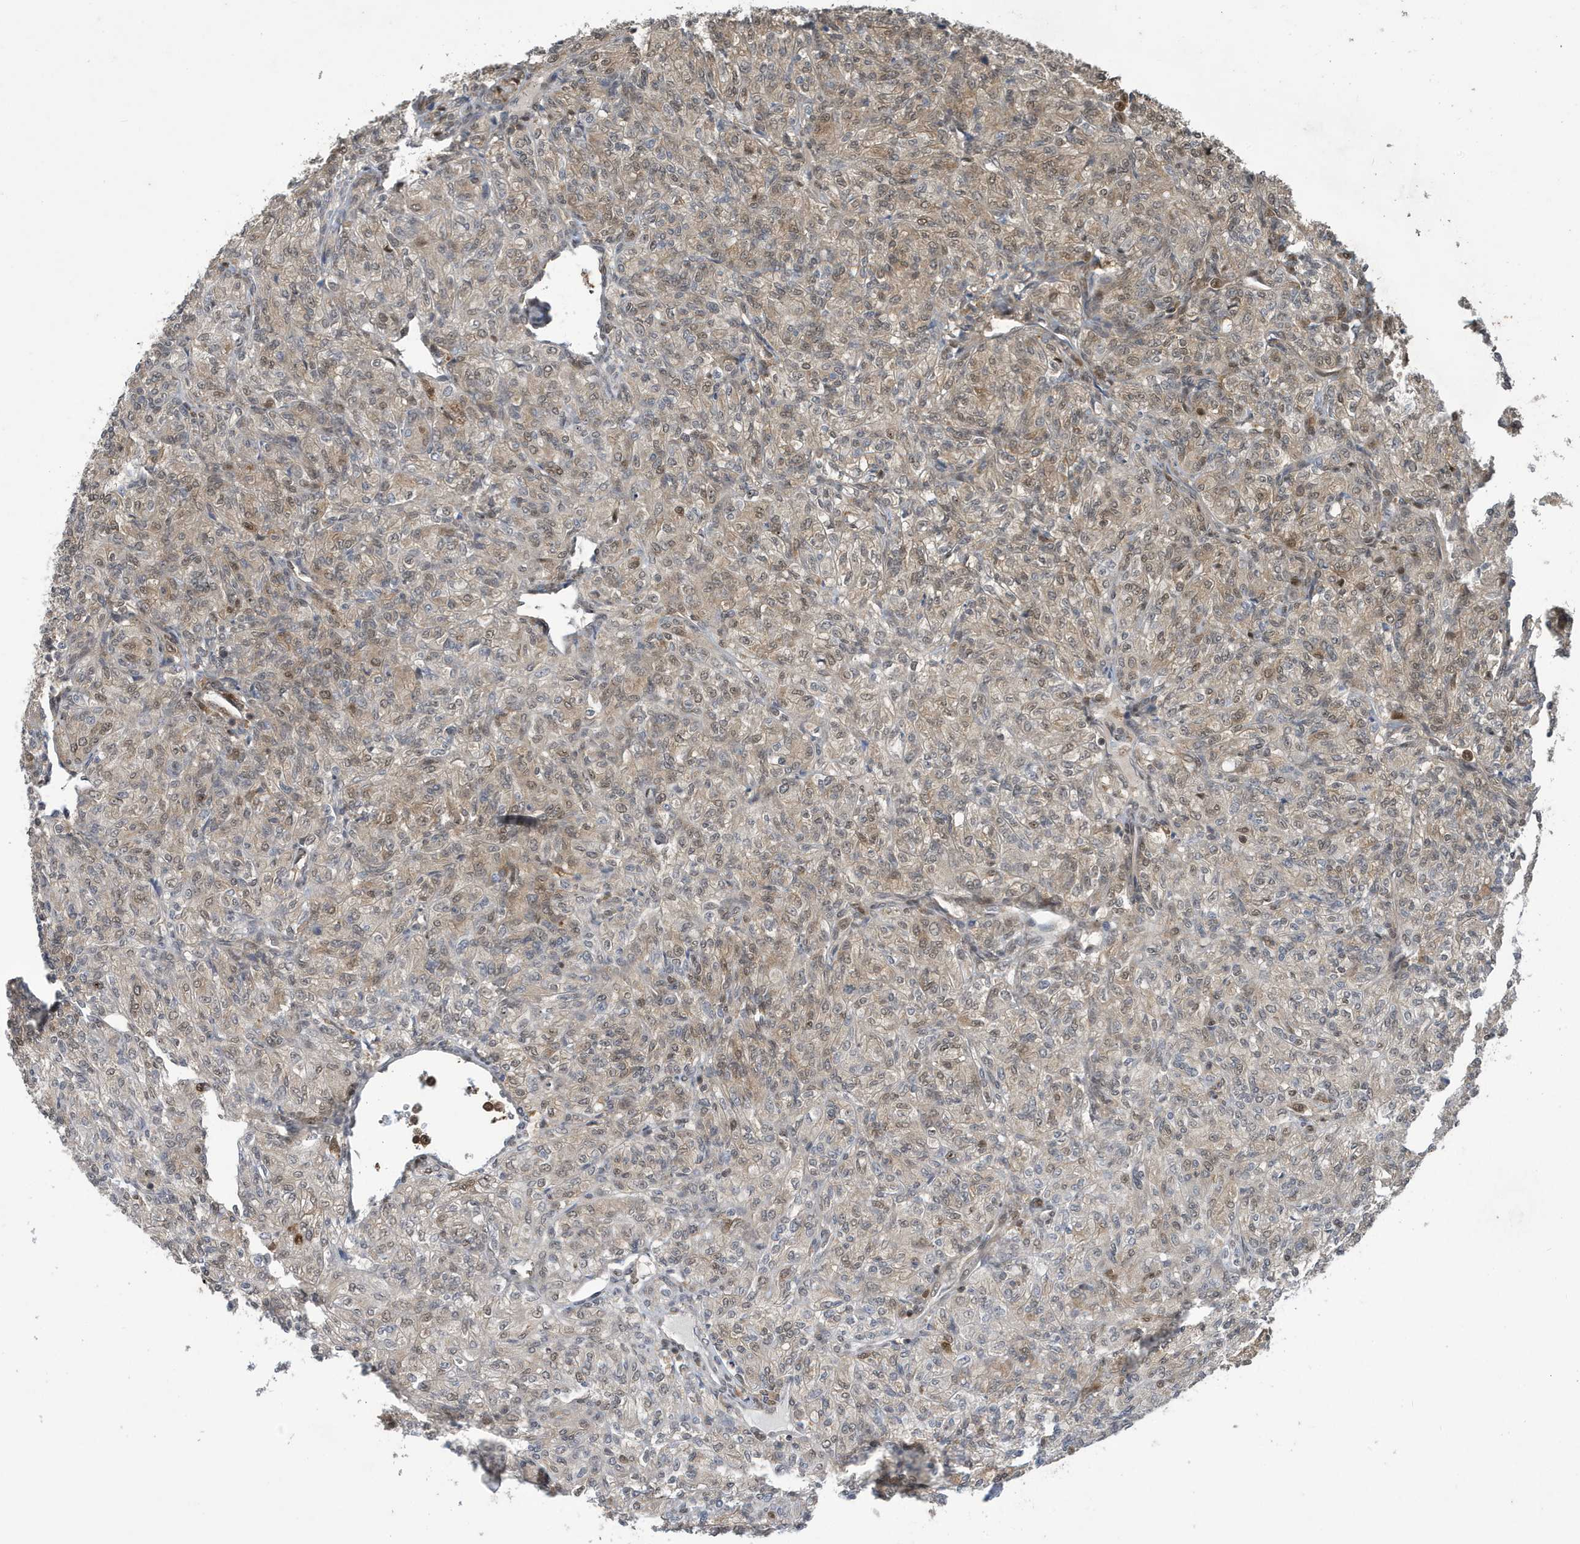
{"staining": {"intensity": "weak", "quantity": "25%-75%", "location": "cytoplasmic/membranous,nuclear"}, "tissue": "renal cancer", "cell_type": "Tumor cells", "image_type": "cancer", "snomed": [{"axis": "morphology", "description": "Adenocarcinoma, NOS"}, {"axis": "topography", "description": "Kidney"}], "caption": "Renal cancer (adenocarcinoma) stained for a protein shows weak cytoplasmic/membranous and nuclear positivity in tumor cells.", "gene": "UBQLN1", "patient": {"sex": "male", "age": 77}}